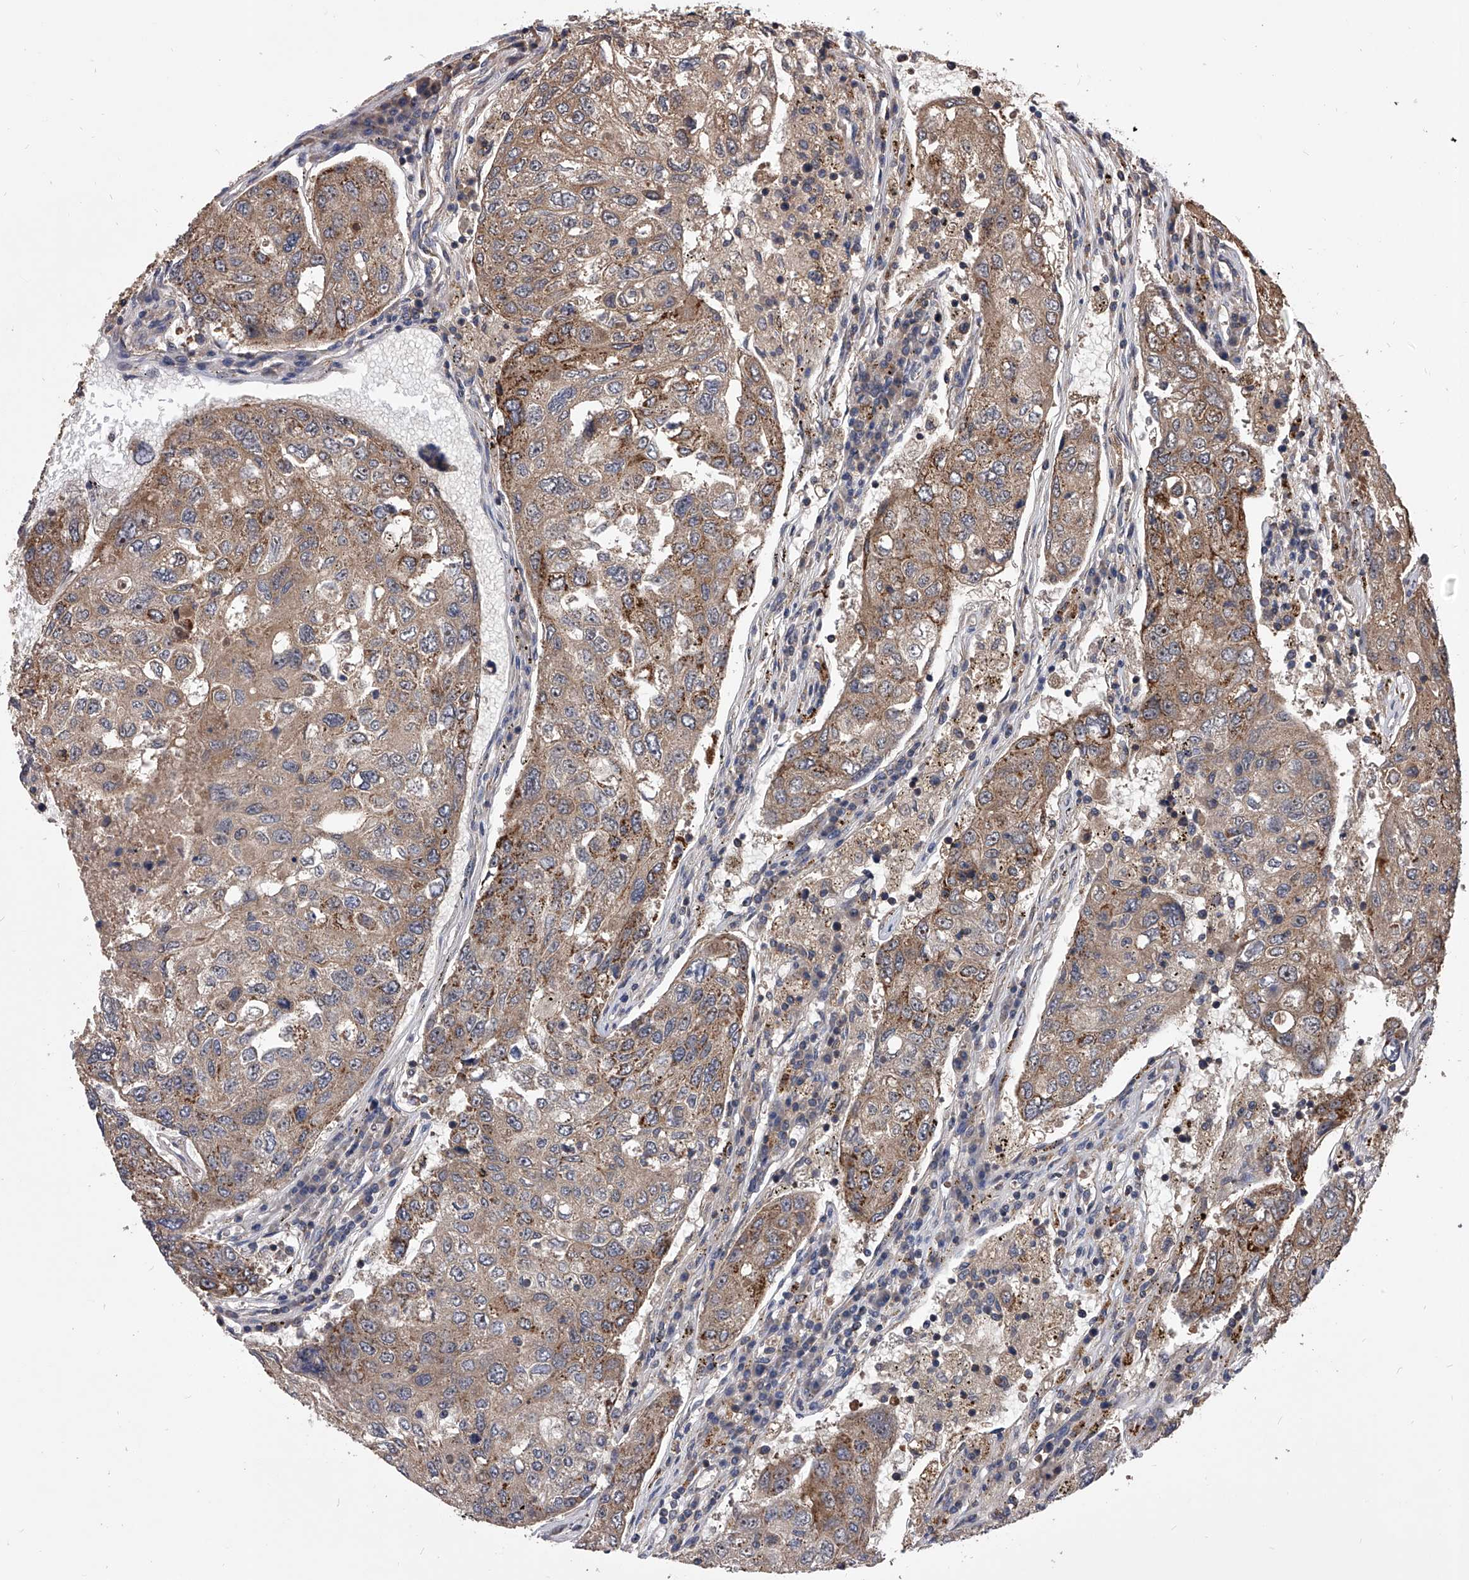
{"staining": {"intensity": "moderate", "quantity": ">75%", "location": "cytoplasmic/membranous"}, "tissue": "urothelial cancer", "cell_type": "Tumor cells", "image_type": "cancer", "snomed": [{"axis": "morphology", "description": "Urothelial carcinoma, High grade"}, {"axis": "topography", "description": "Lymph node"}, {"axis": "topography", "description": "Urinary bladder"}], "caption": "Protein expression analysis of urothelial cancer demonstrates moderate cytoplasmic/membranous staining in about >75% of tumor cells.", "gene": "CUL7", "patient": {"sex": "male", "age": 51}}